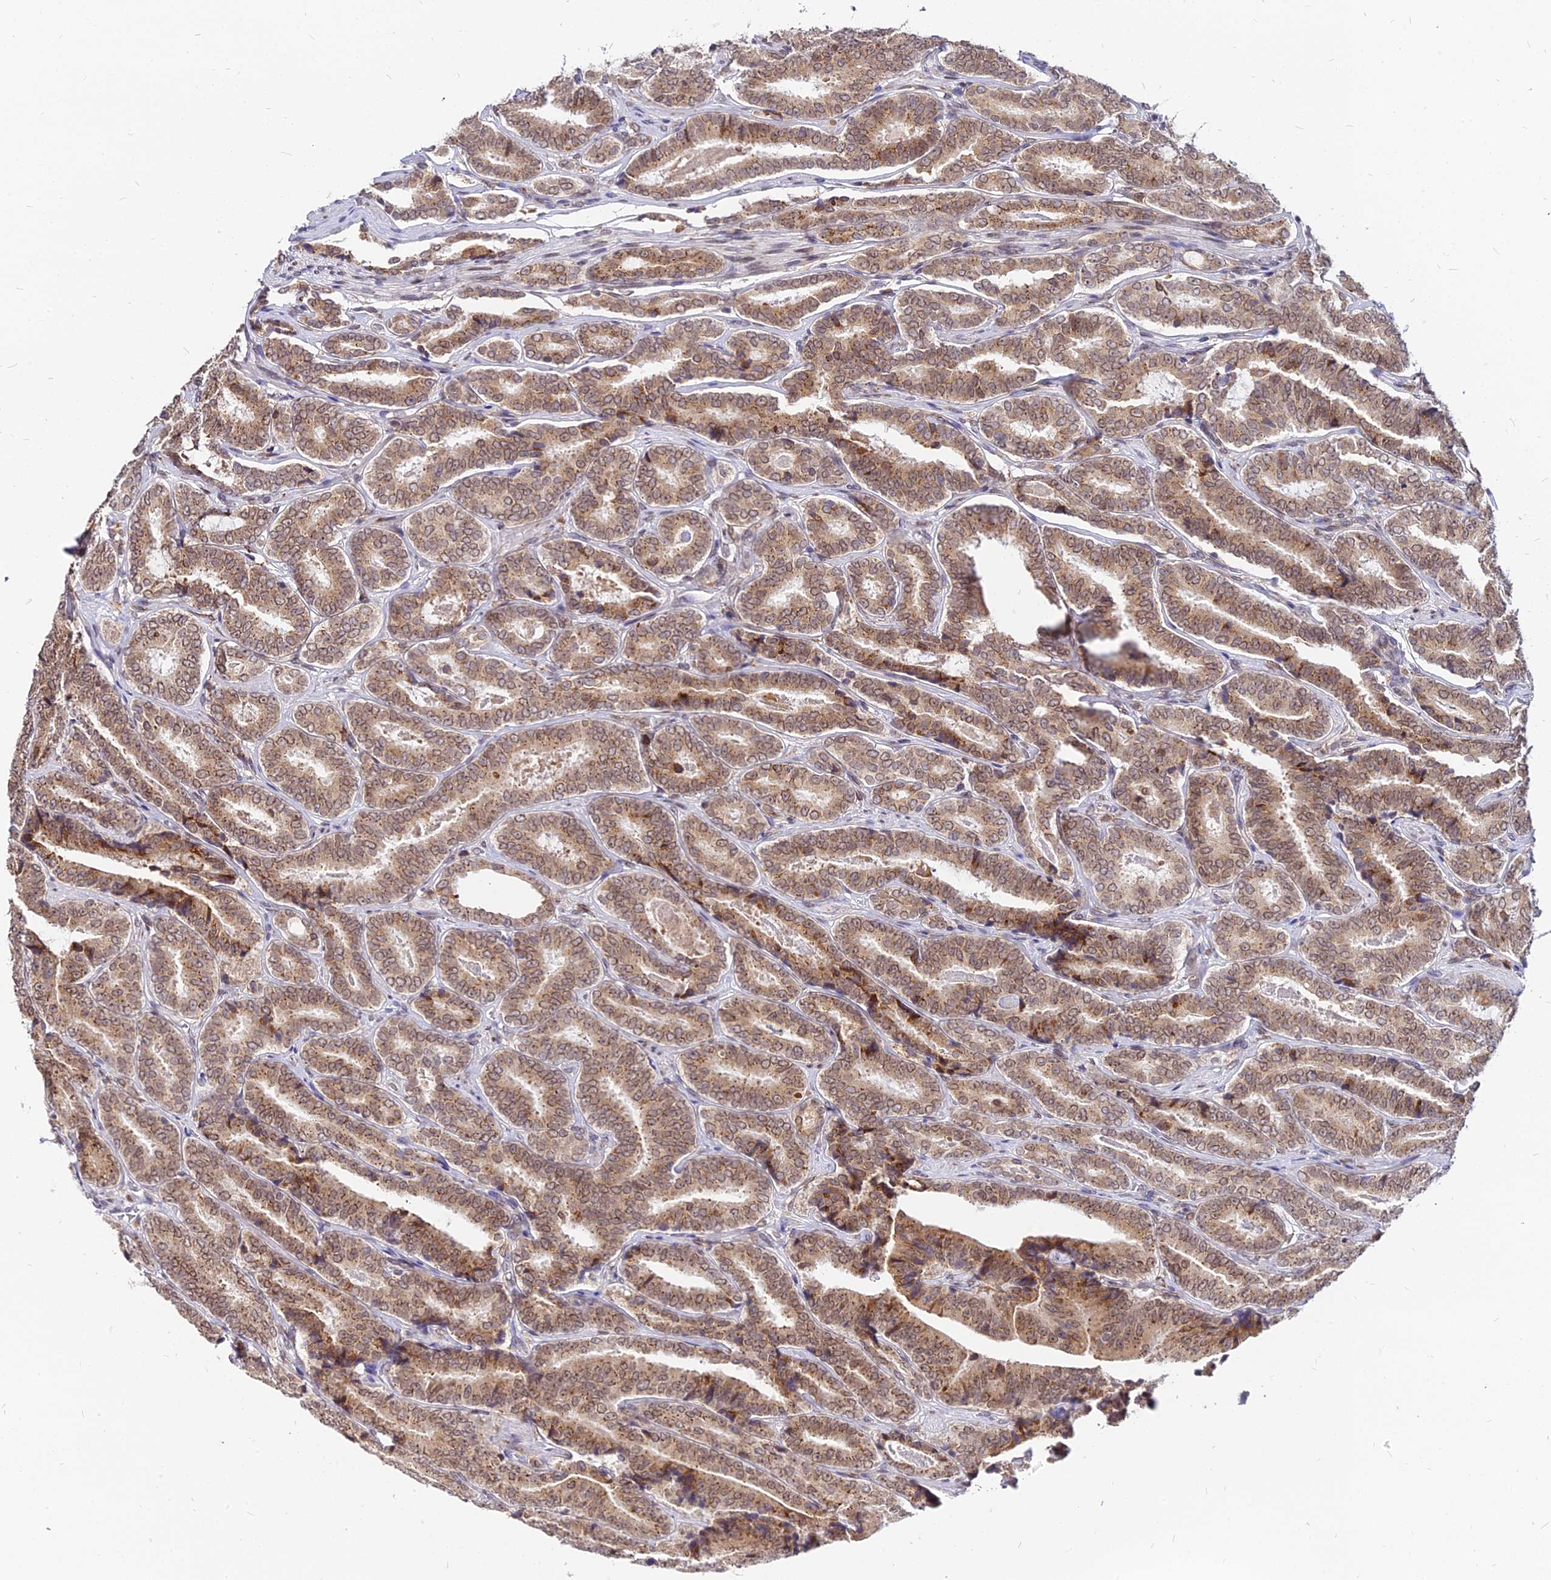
{"staining": {"intensity": "moderate", "quantity": ">75%", "location": "cytoplasmic/membranous,nuclear"}, "tissue": "prostate cancer", "cell_type": "Tumor cells", "image_type": "cancer", "snomed": [{"axis": "morphology", "description": "Adenocarcinoma, High grade"}, {"axis": "topography", "description": "Prostate"}], "caption": "Moderate cytoplasmic/membranous and nuclear positivity is appreciated in about >75% of tumor cells in prostate cancer (adenocarcinoma (high-grade)). (brown staining indicates protein expression, while blue staining denotes nuclei).", "gene": "RNF121", "patient": {"sex": "male", "age": 72}}